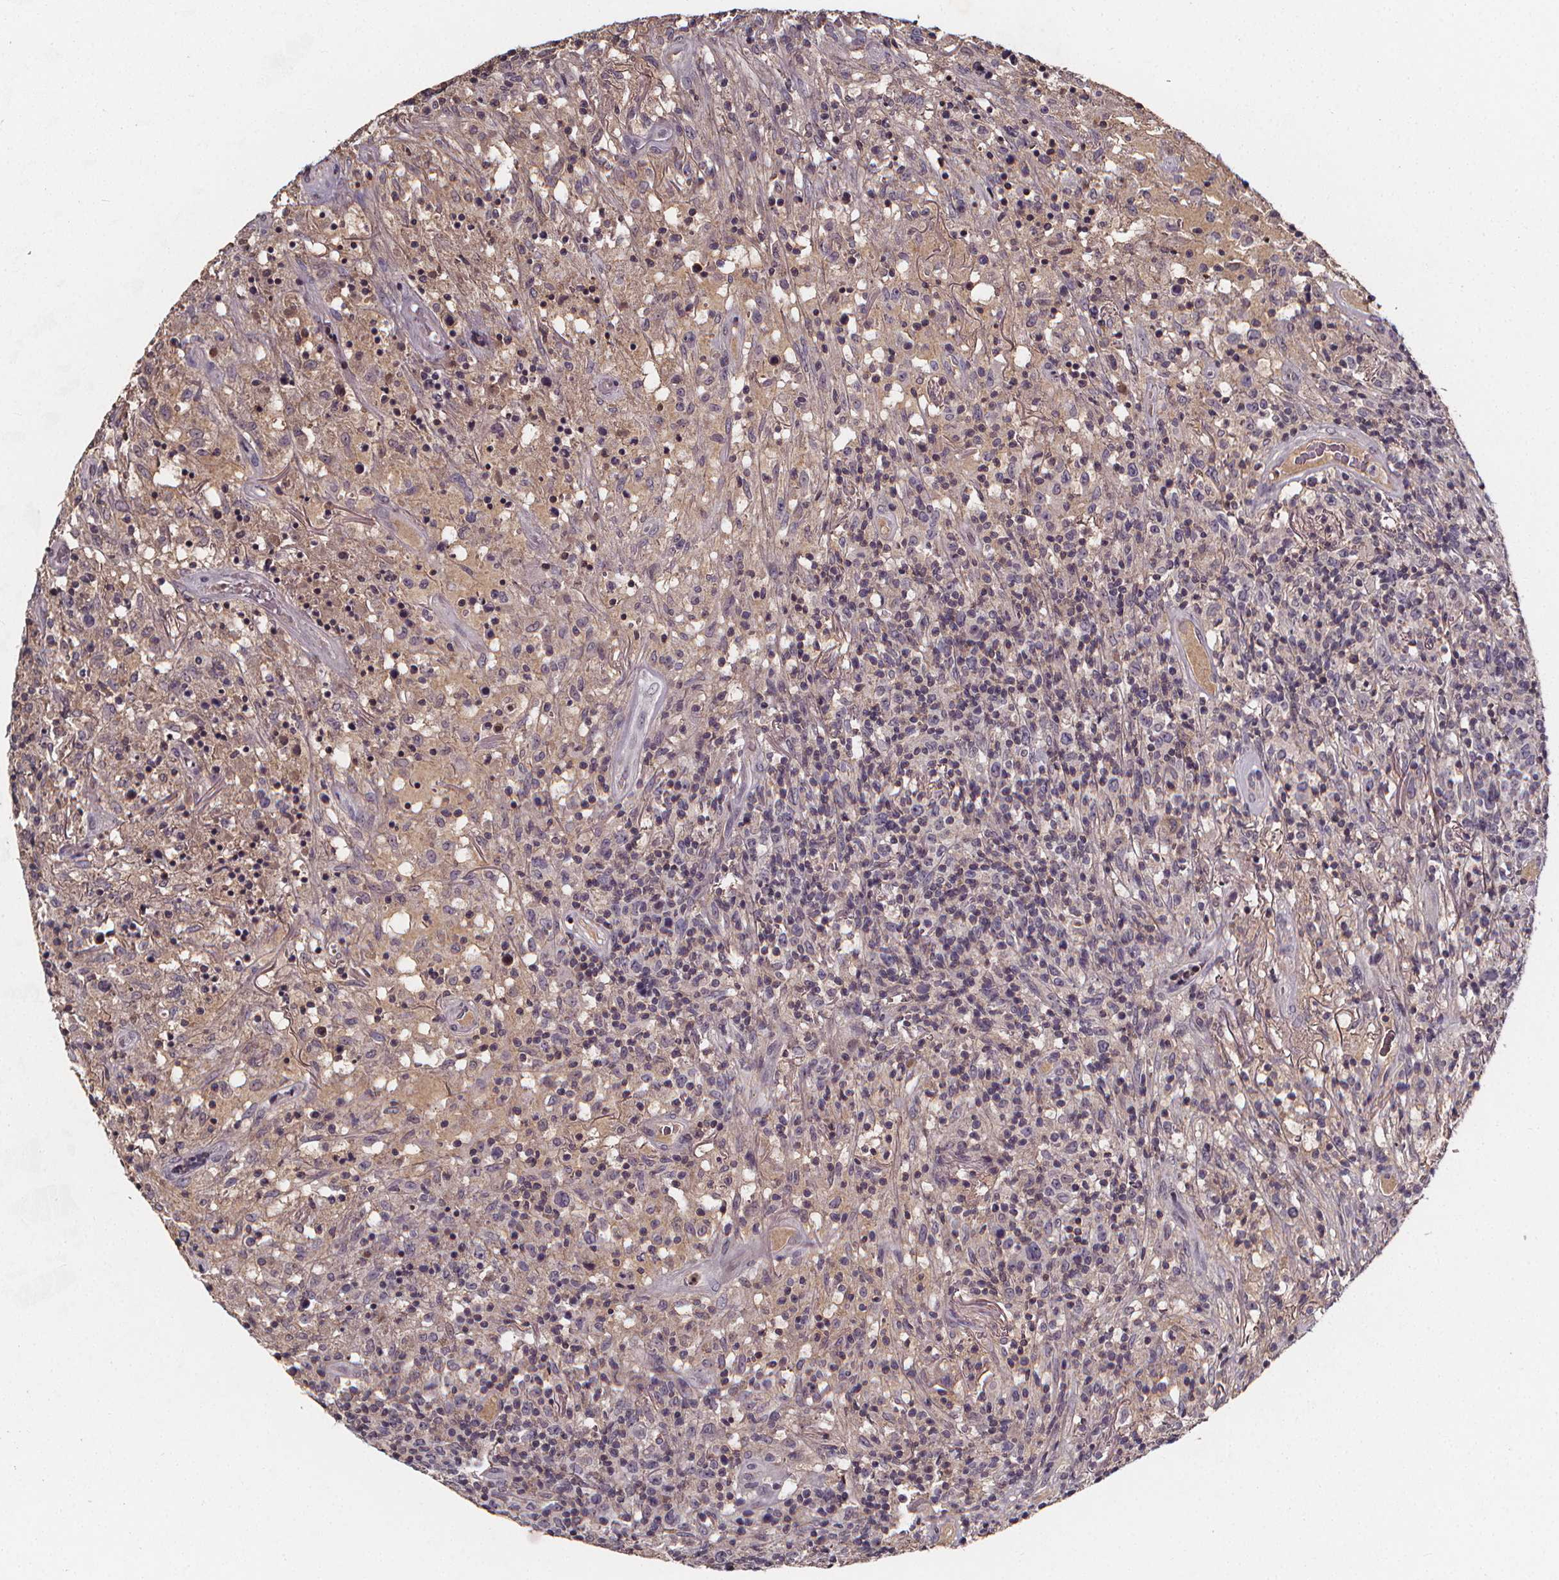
{"staining": {"intensity": "negative", "quantity": "none", "location": "none"}, "tissue": "lymphoma", "cell_type": "Tumor cells", "image_type": "cancer", "snomed": [{"axis": "morphology", "description": "Malignant lymphoma, non-Hodgkin's type, High grade"}, {"axis": "topography", "description": "Lung"}], "caption": "IHC of human malignant lymphoma, non-Hodgkin's type (high-grade) displays no expression in tumor cells. Brightfield microscopy of IHC stained with DAB (brown) and hematoxylin (blue), captured at high magnification.", "gene": "SPAG8", "patient": {"sex": "male", "age": 79}}